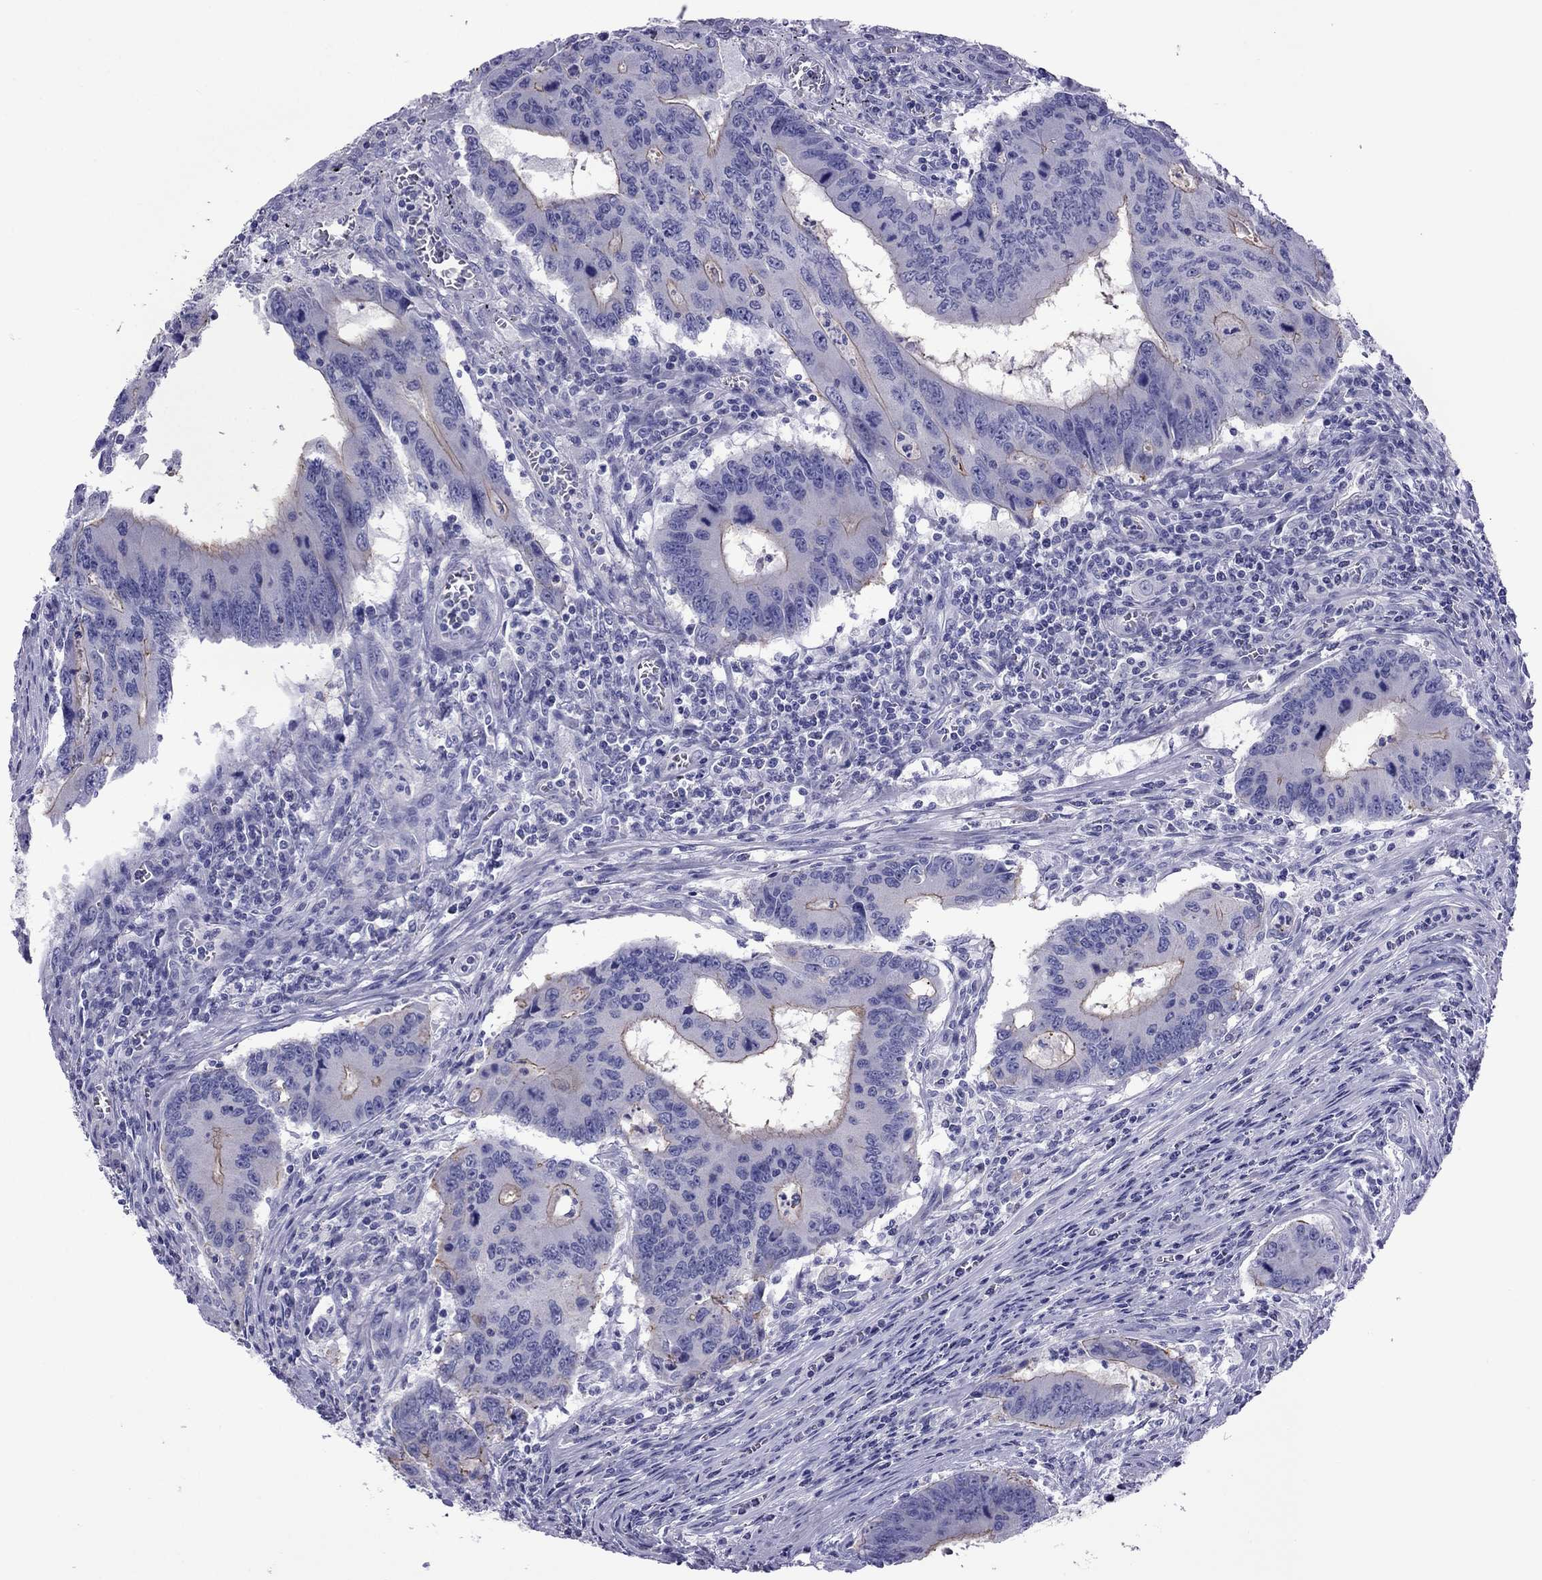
{"staining": {"intensity": "strong", "quantity": "<25%", "location": "cytoplasmic/membranous"}, "tissue": "colorectal cancer", "cell_type": "Tumor cells", "image_type": "cancer", "snomed": [{"axis": "morphology", "description": "Adenocarcinoma, NOS"}, {"axis": "topography", "description": "Colon"}], "caption": "This photomicrograph demonstrates immunohistochemistry (IHC) staining of colorectal cancer (adenocarcinoma), with medium strong cytoplasmic/membranous expression in approximately <25% of tumor cells.", "gene": "MYL11", "patient": {"sex": "male", "age": 53}}